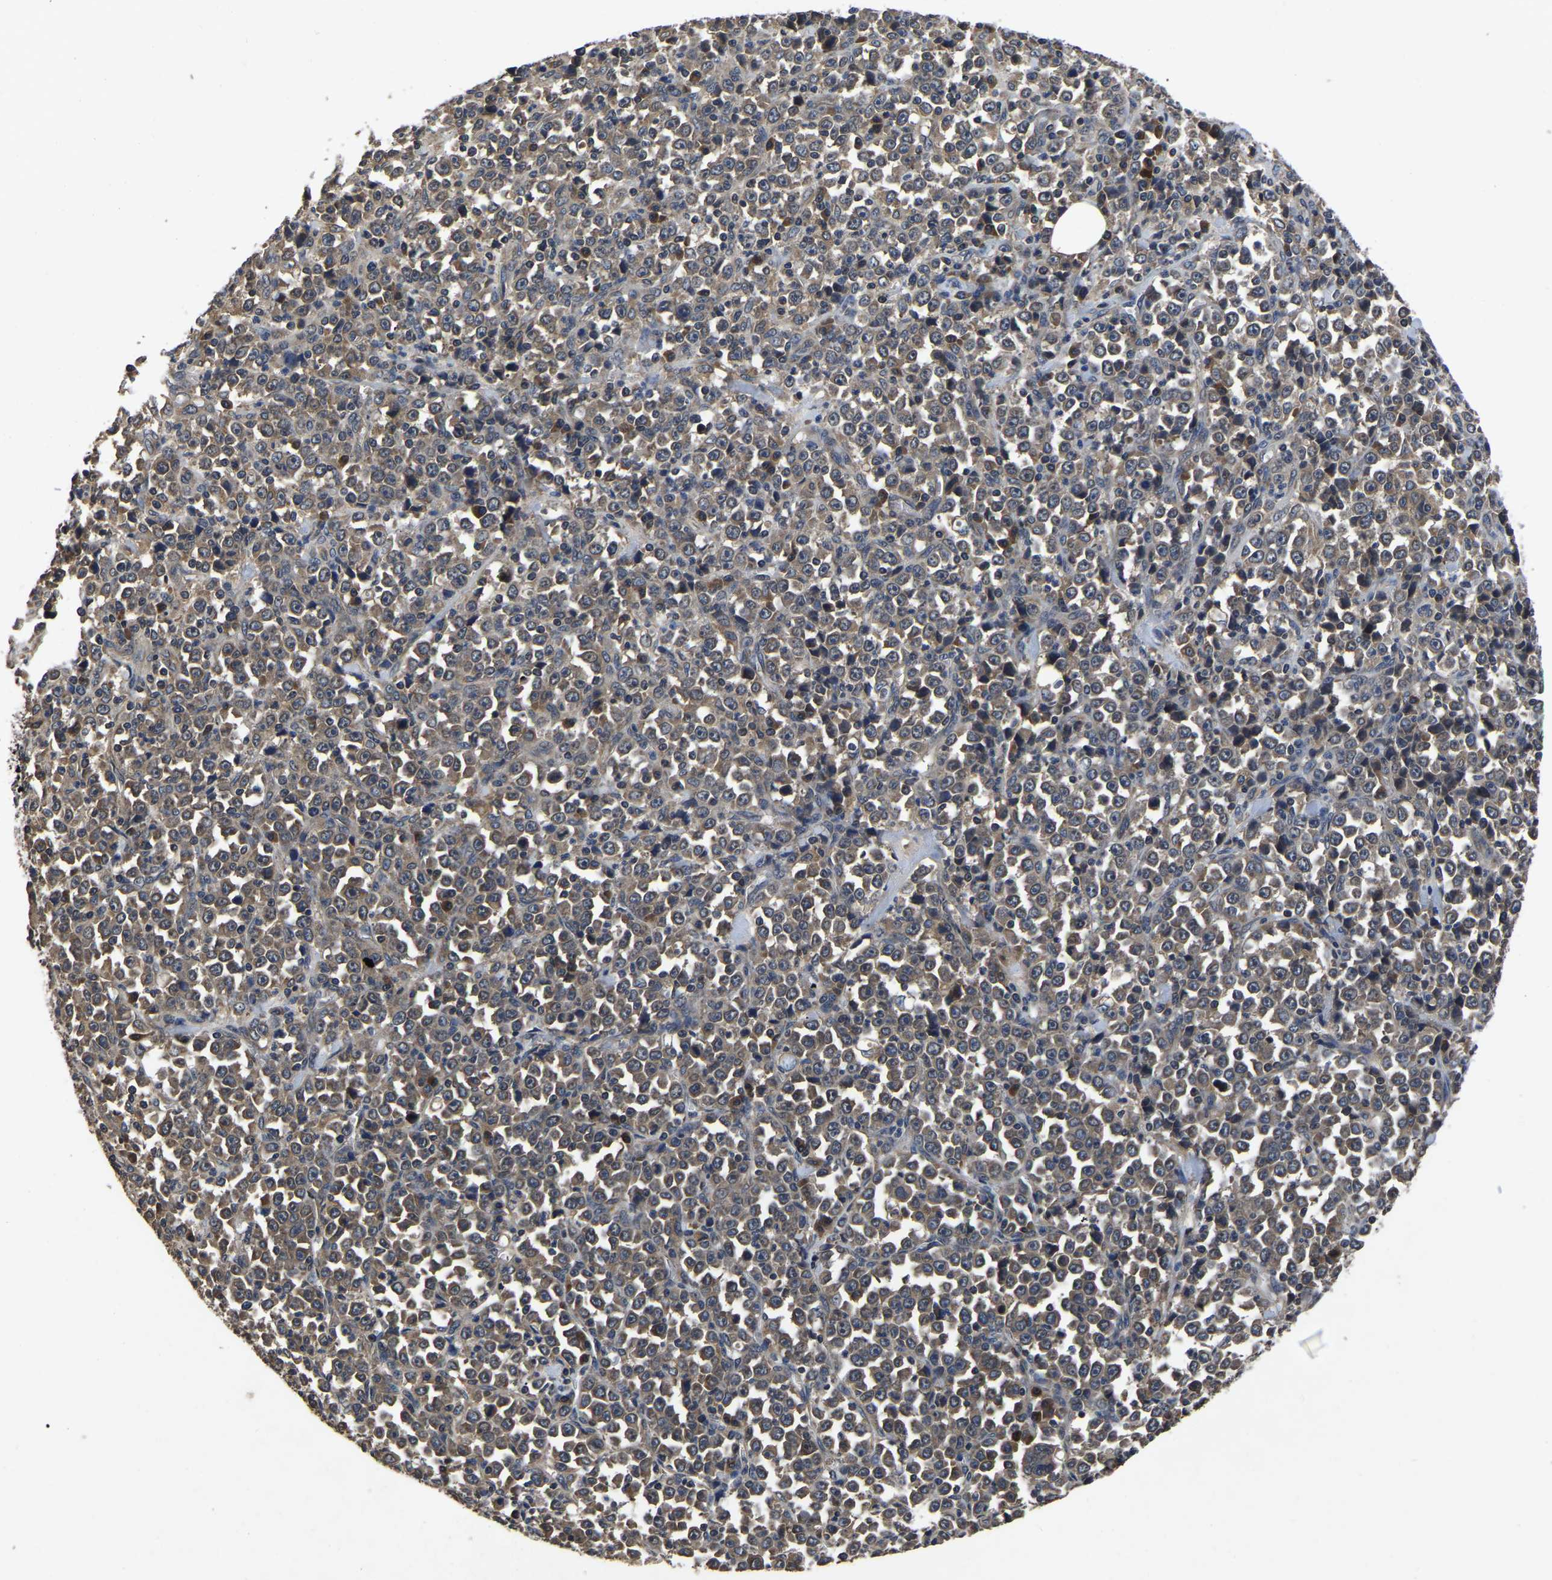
{"staining": {"intensity": "moderate", "quantity": ">75%", "location": "cytoplasmic/membranous"}, "tissue": "stomach cancer", "cell_type": "Tumor cells", "image_type": "cancer", "snomed": [{"axis": "morphology", "description": "Normal tissue, NOS"}, {"axis": "morphology", "description": "Adenocarcinoma, NOS"}, {"axis": "topography", "description": "Stomach, upper"}, {"axis": "topography", "description": "Stomach"}], "caption": "High-power microscopy captured an IHC micrograph of stomach cancer (adenocarcinoma), revealing moderate cytoplasmic/membranous staining in approximately >75% of tumor cells. The staining is performed using DAB (3,3'-diaminobenzidine) brown chromogen to label protein expression. The nuclei are counter-stained blue using hematoxylin.", "gene": "CRYZL1", "patient": {"sex": "male", "age": 59}}